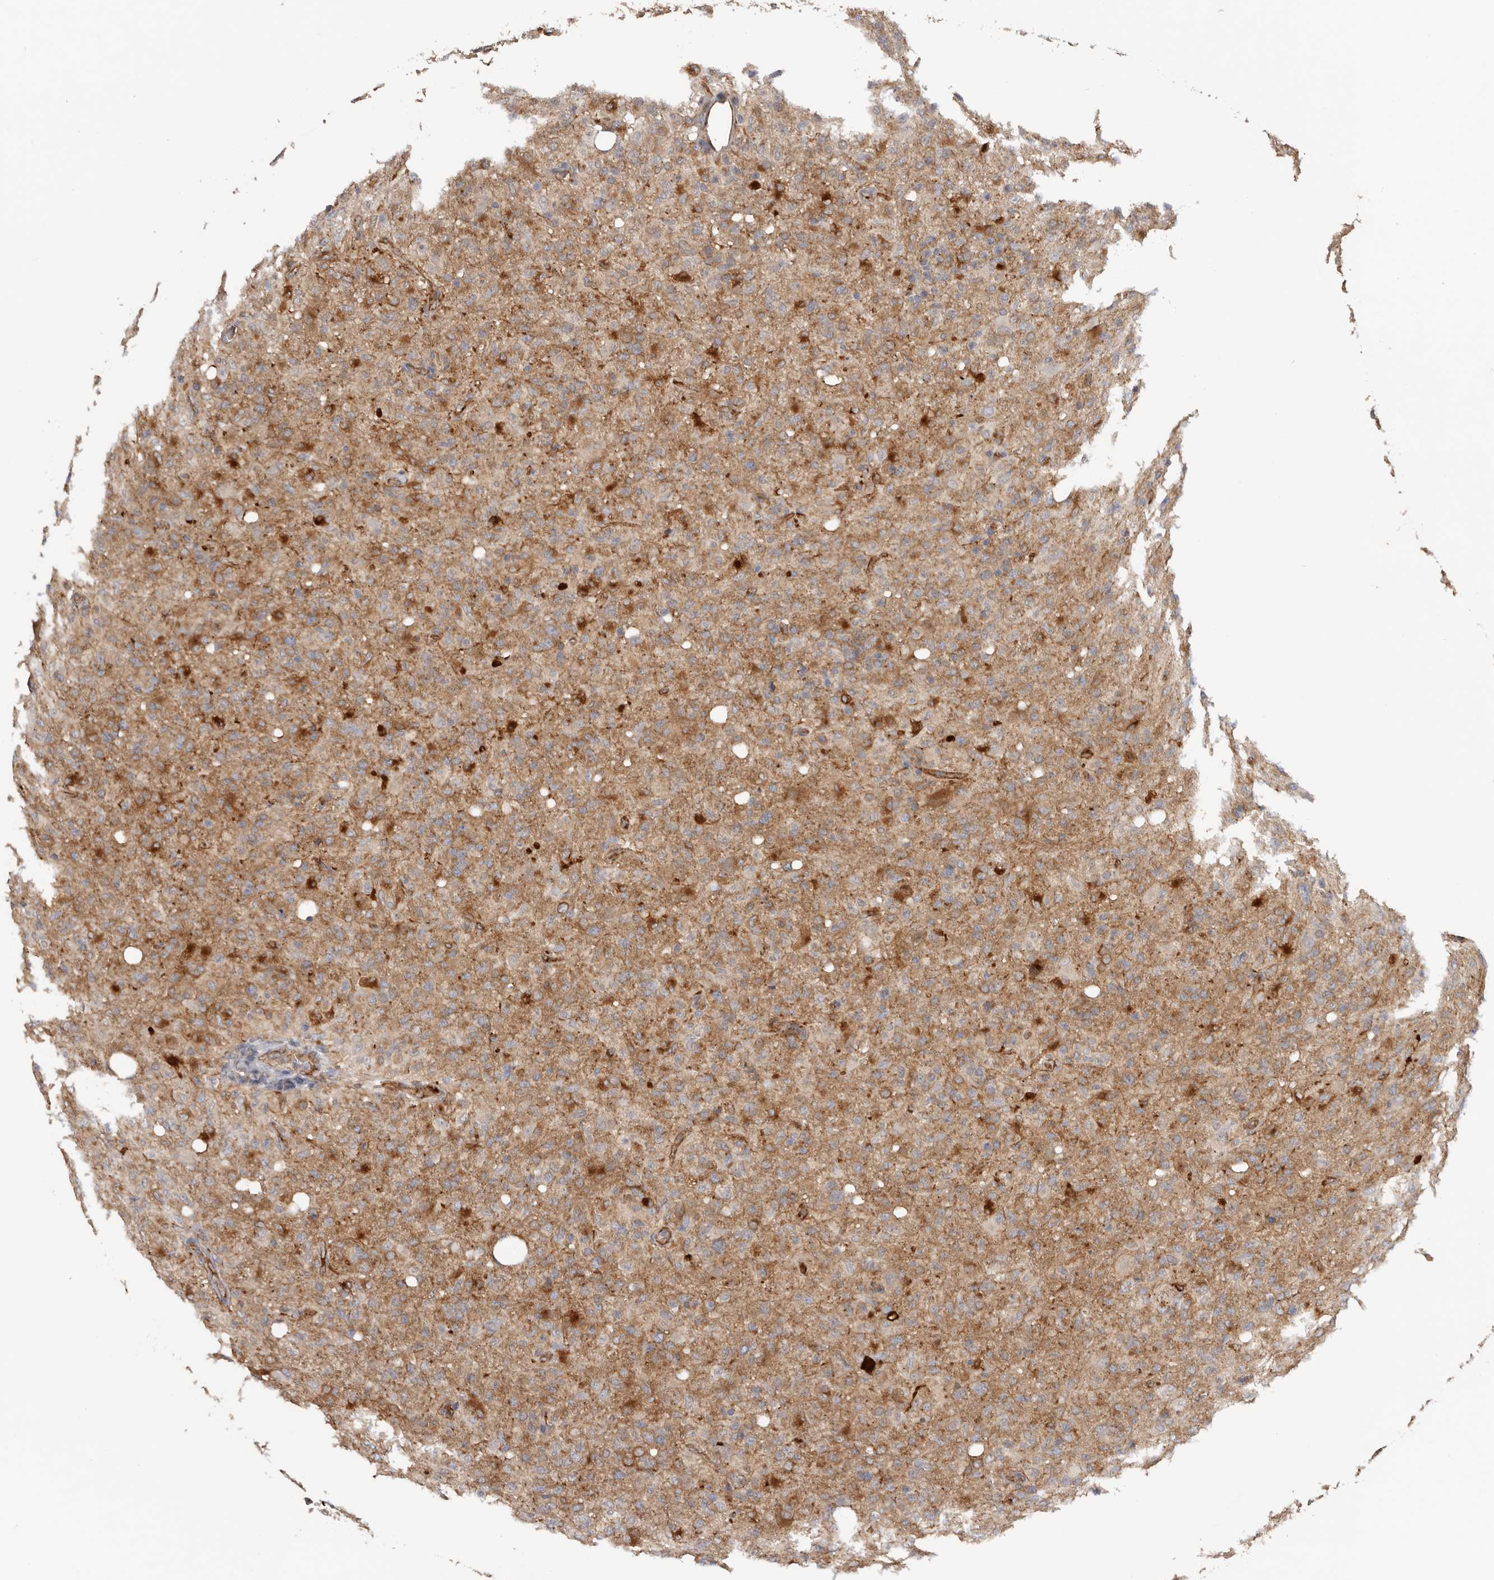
{"staining": {"intensity": "moderate", "quantity": ">75%", "location": "cytoplasmic/membranous"}, "tissue": "glioma", "cell_type": "Tumor cells", "image_type": "cancer", "snomed": [{"axis": "morphology", "description": "Glioma, malignant, High grade"}, {"axis": "topography", "description": "Brain"}], "caption": "Tumor cells display moderate cytoplasmic/membranous staining in approximately >75% of cells in malignant high-grade glioma.", "gene": "TFRC", "patient": {"sex": "female", "age": 57}}